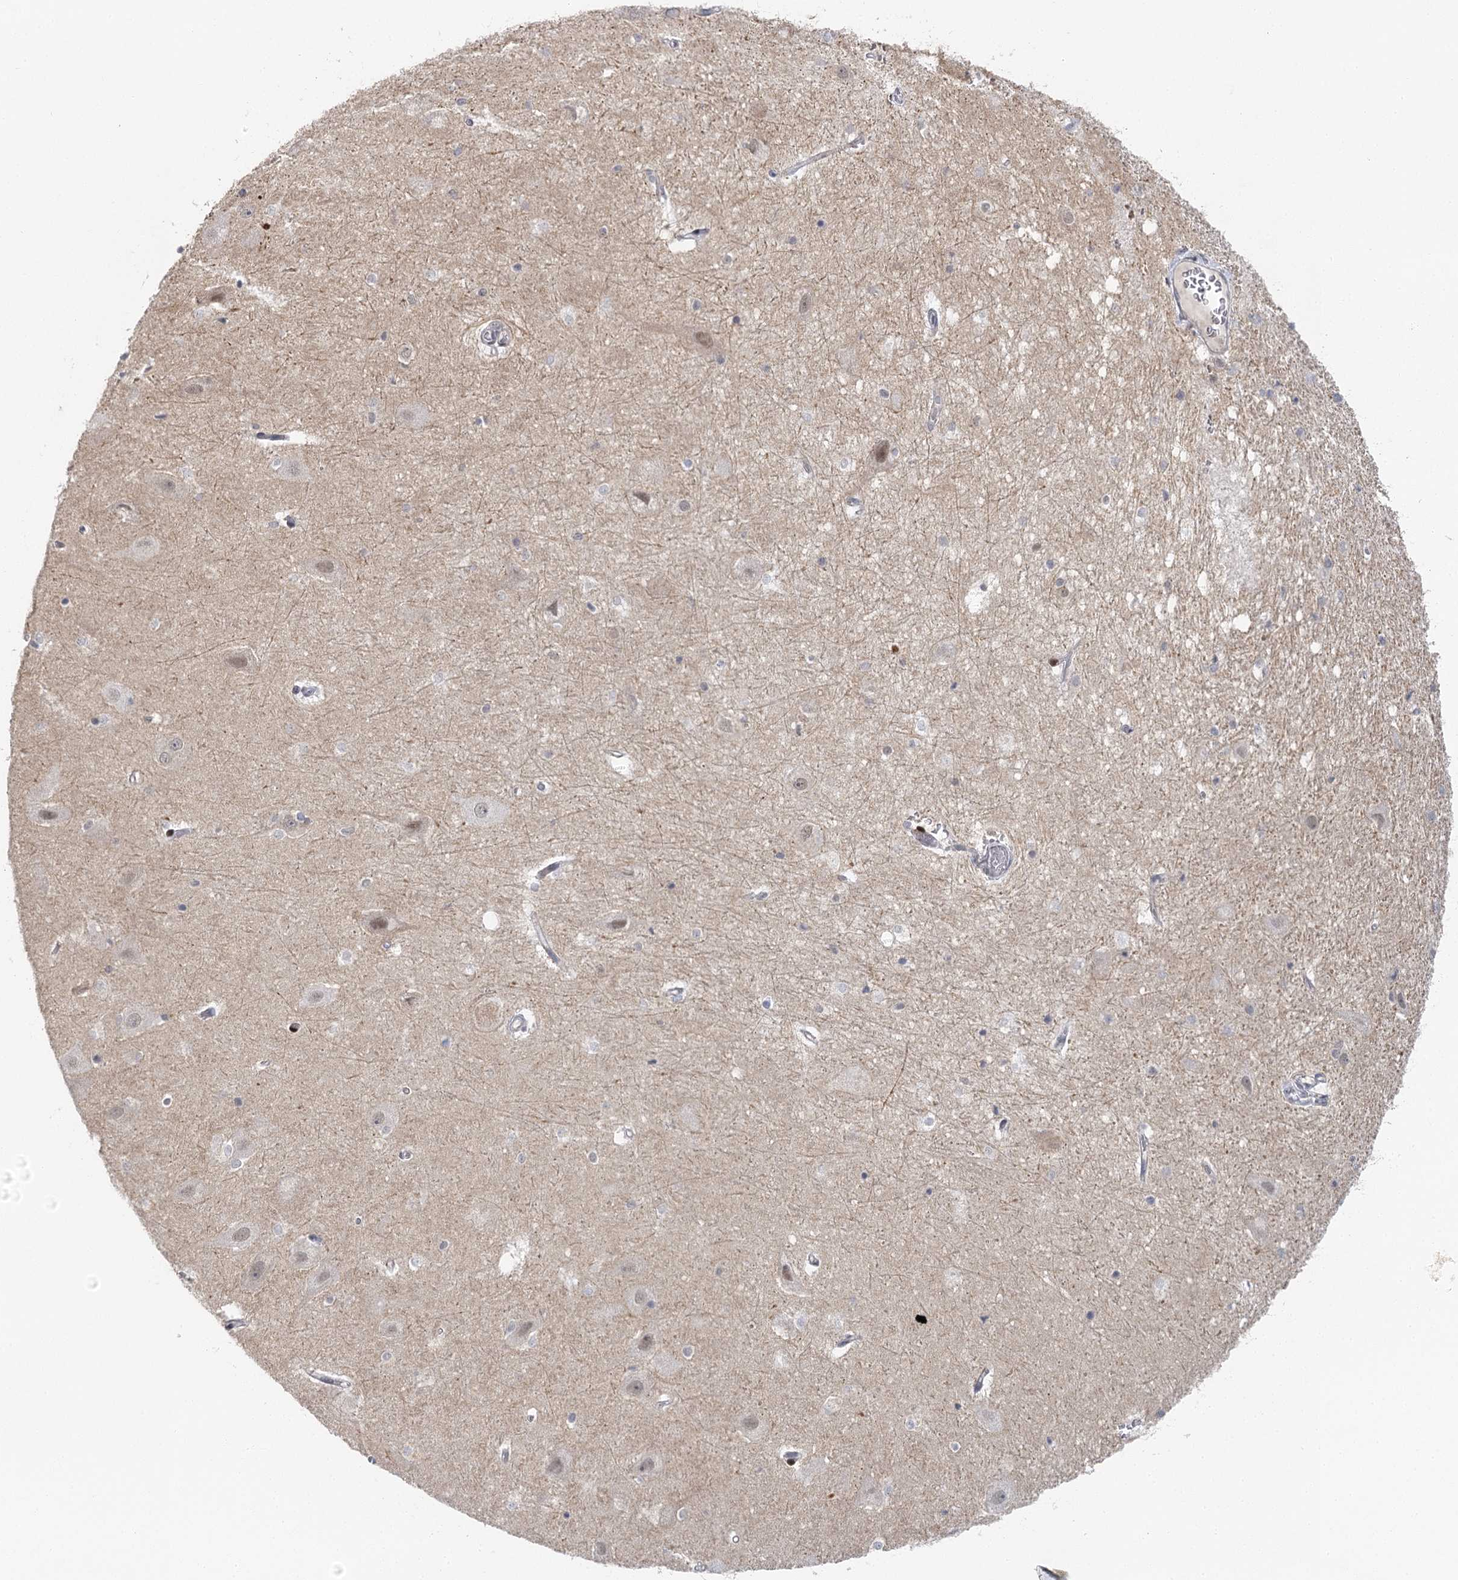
{"staining": {"intensity": "negative", "quantity": "none", "location": "none"}, "tissue": "hippocampus", "cell_type": "Glial cells", "image_type": "normal", "snomed": [{"axis": "morphology", "description": "Normal tissue, NOS"}, {"axis": "topography", "description": "Hippocampus"}], "caption": "Immunohistochemical staining of unremarkable hippocampus demonstrates no significant positivity in glial cells. (Brightfield microscopy of DAB (3,3'-diaminobenzidine) immunohistochemistry (IHC) at high magnification).", "gene": "IL11RA", "patient": {"sex": "female", "age": 52}}